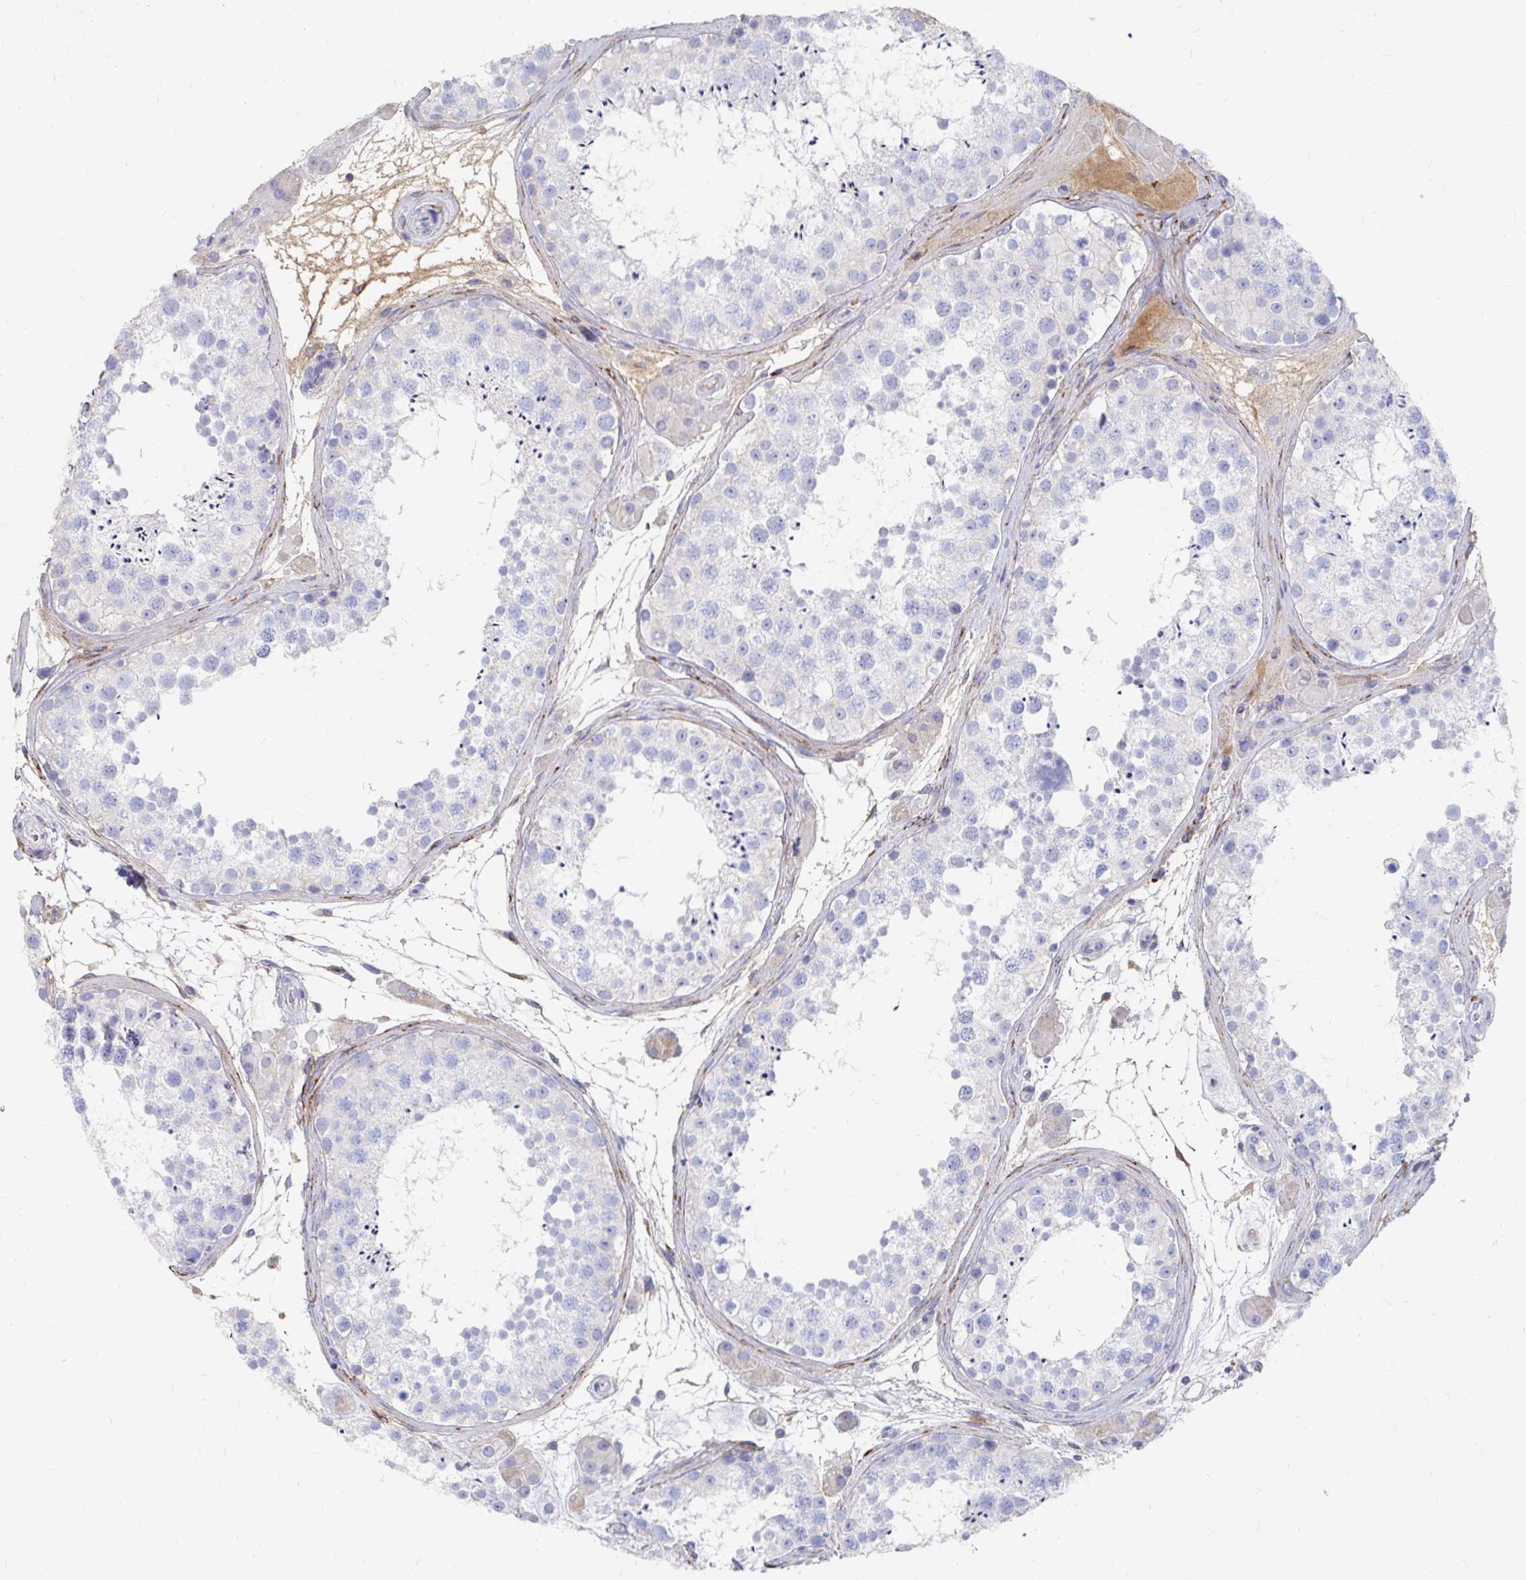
{"staining": {"intensity": "negative", "quantity": "none", "location": "none"}, "tissue": "testis", "cell_type": "Cells in seminiferous ducts", "image_type": "normal", "snomed": [{"axis": "morphology", "description": "Normal tissue, NOS"}, {"axis": "topography", "description": "Testis"}], "caption": "The immunohistochemistry (IHC) micrograph has no significant expression in cells in seminiferous ducts of testis. The staining is performed using DAB brown chromogen with nuclei counter-stained in using hematoxylin.", "gene": "LAMC3", "patient": {"sex": "male", "age": 41}}